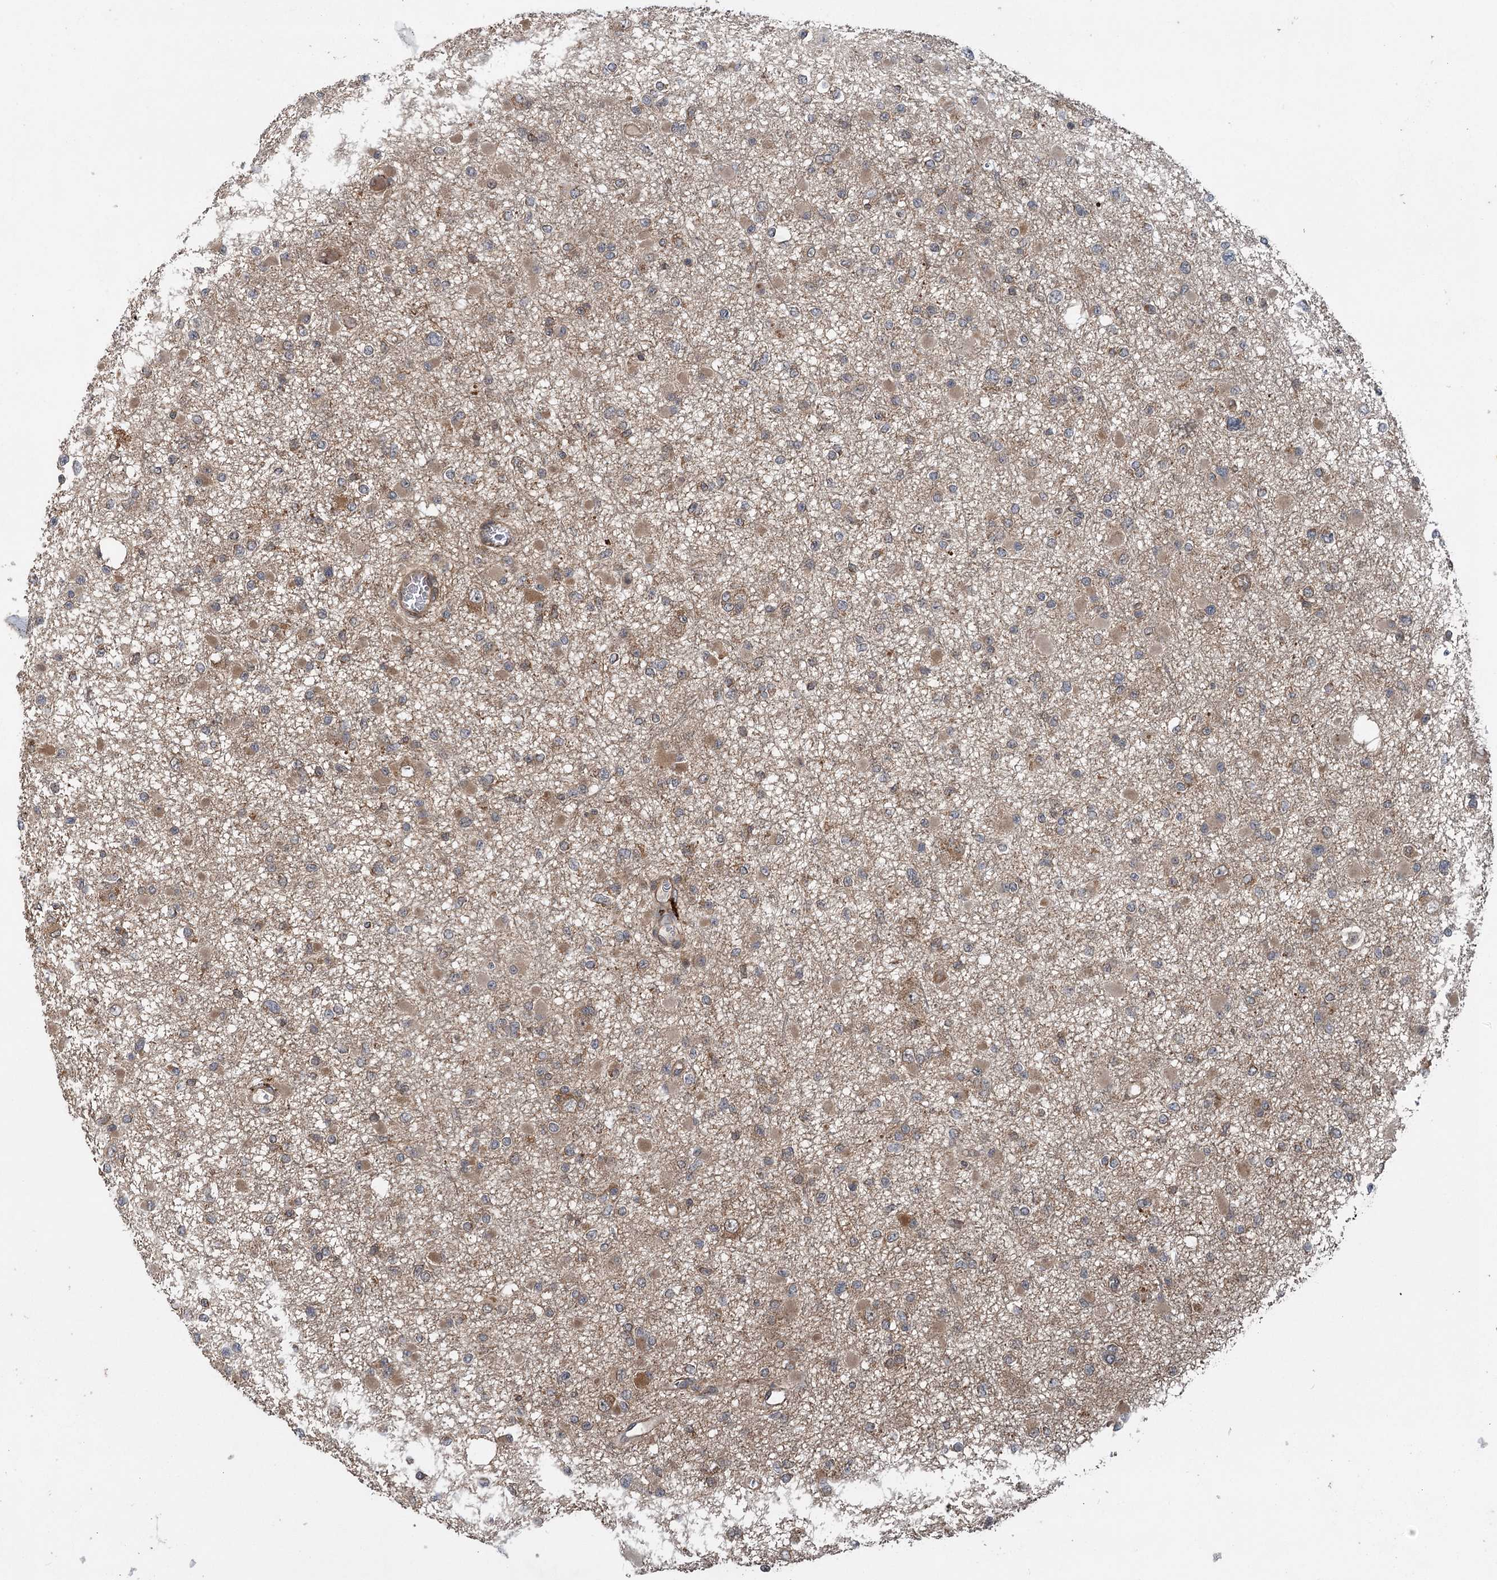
{"staining": {"intensity": "weak", "quantity": "25%-75%", "location": "cytoplasmic/membranous"}, "tissue": "glioma", "cell_type": "Tumor cells", "image_type": "cancer", "snomed": [{"axis": "morphology", "description": "Glioma, malignant, Low grade"}, {"axis": "topography", "description": "Brain"}], "caption": "A high-resolution micrograph shows IHC staining of glioma, which shows weak cytoplasmic/membranous expression in about 25%-75% of tumor cells. The protein of interest is shown in brown color, while the nuclei are stained blue.", "gene": "INSIG2", "patient": {"sex": "female", "age": 22}}